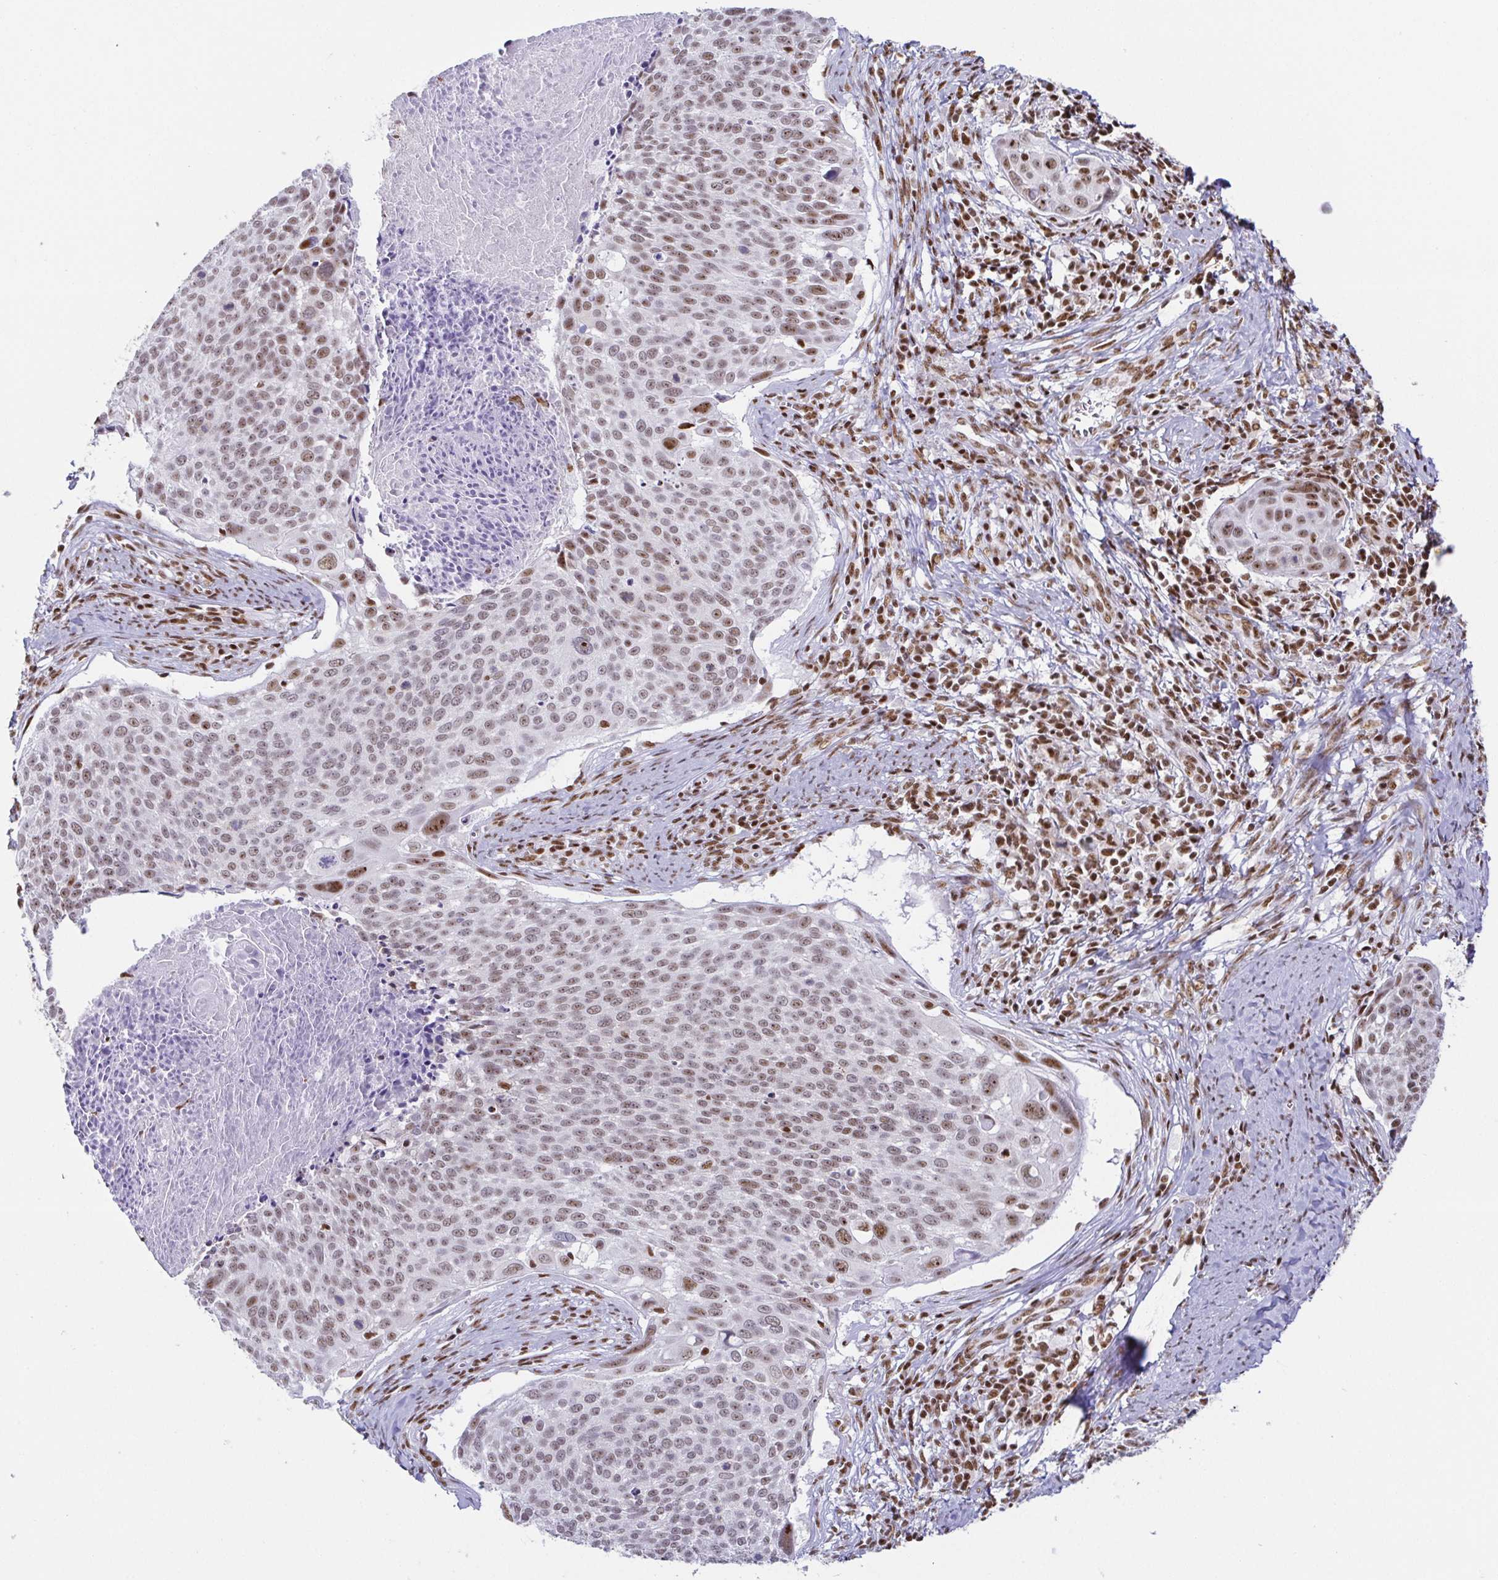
{"staining": {"intensity": "weak", "quantity": ">75%", "location": "nuclear"}, "tissue": "cervical cancer", "cell_type": "Tumor cells", "image_type": "cancer", "snomed": [{"axis": "morphology", "description": "Squamous cell carcinoma, NOS"}, {"axis": "topography", "description": "Cervix"}], "caption": "DAB immunohistochemical staining of squamous cell carcinoma (cervical) demonstrates weak nuclear protein staining in about >75% of tumor cells.", "gene": "EWSR1", "patient": {"sex": "female", "age": 39}}